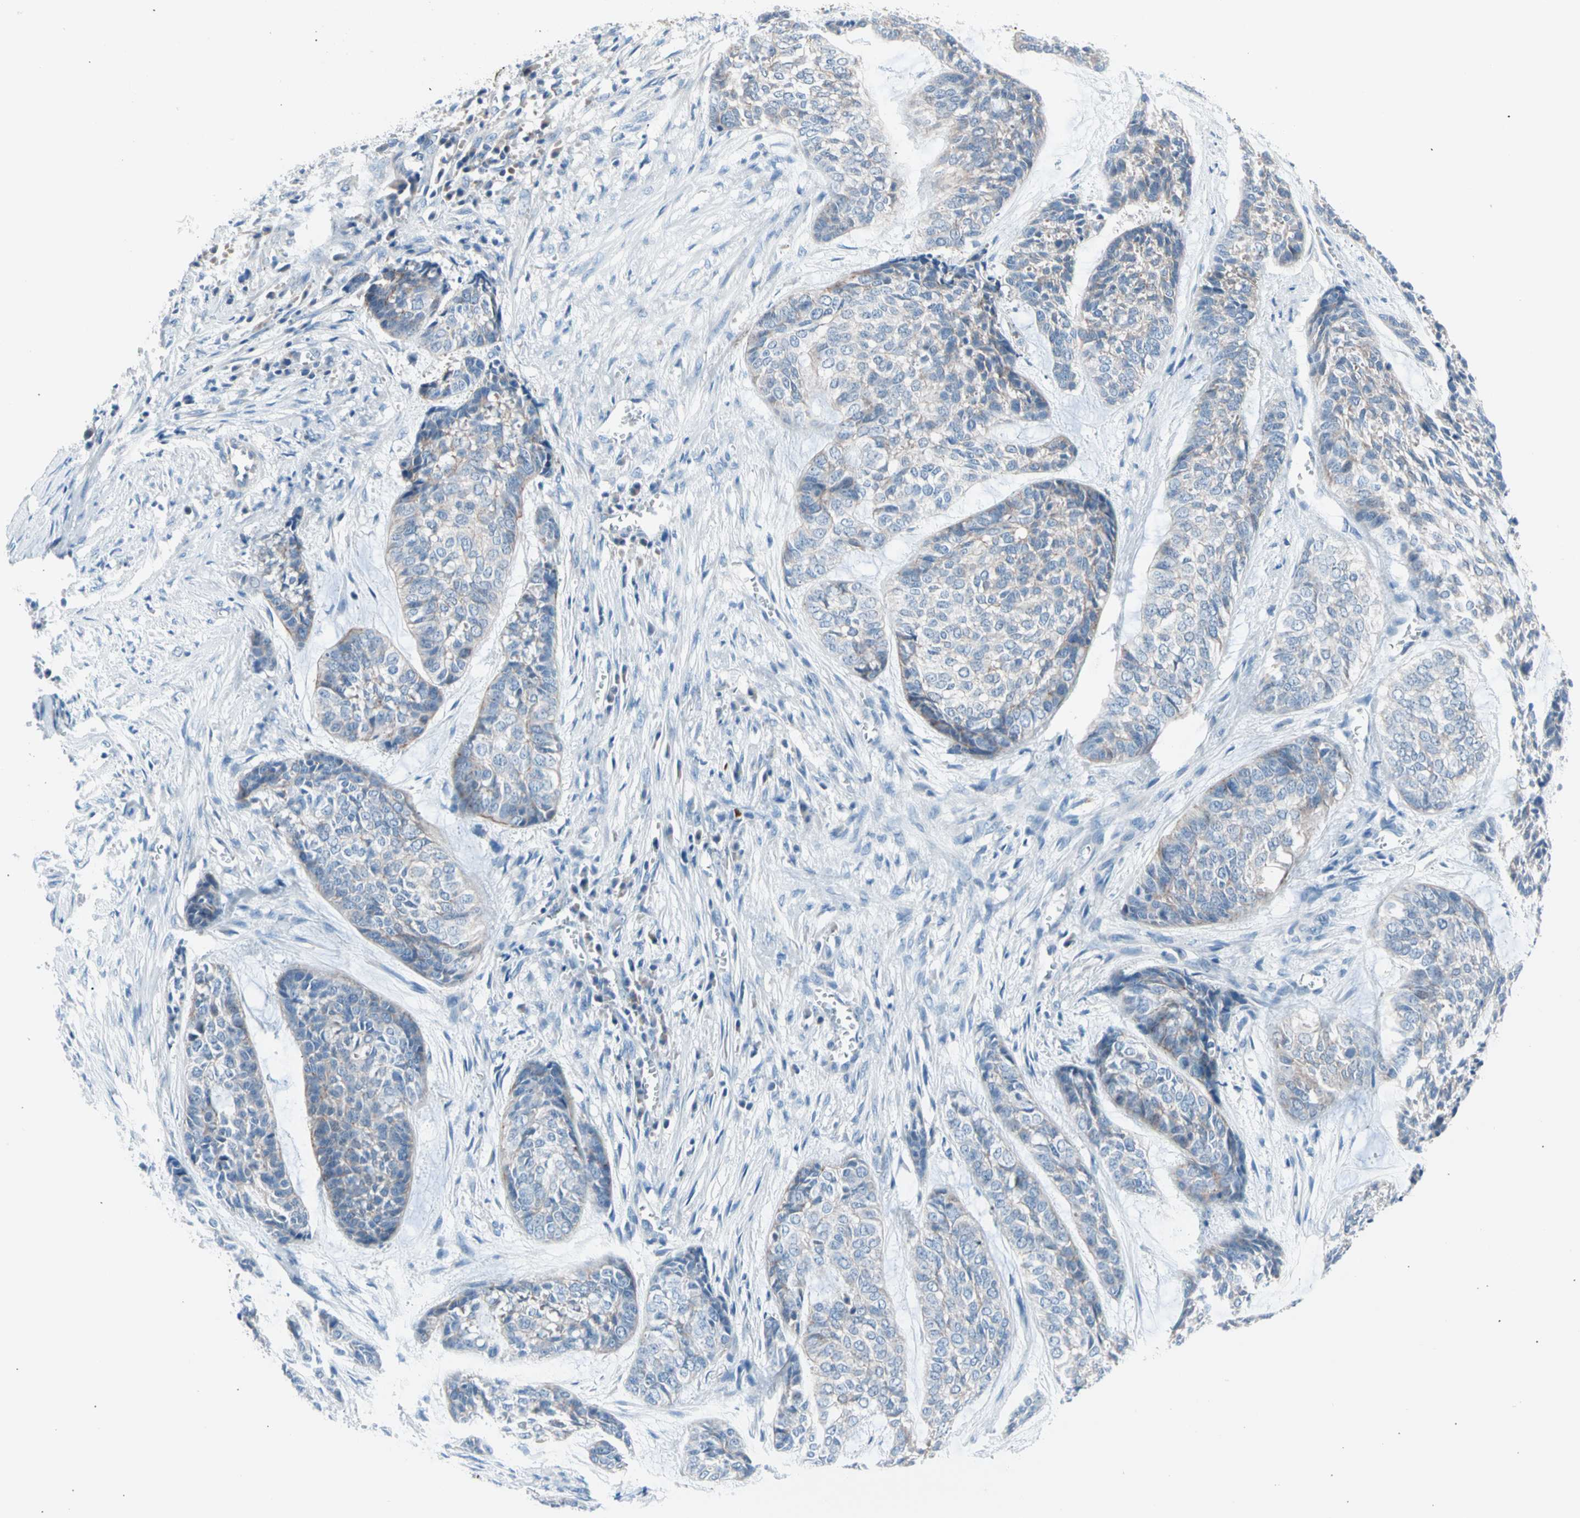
{"staining": {"intensity": "weak", "quantity": "<25%", "location": "cytoplasmic/membranous"}, "tissue": "skin cancer", "cell_type": "Tumor cells", "image_type": "cancer", "snomed": [{"axis": "morphology", "description": "Basal cell carcinoma"}, {"axis": "topography", "description": "Skin"}], "caption": "Tumor cells show no significant protein expression in skin cancer (basal cell carcinoma).", "gene": "CASQ1", "patient": {"sex": "female", "age": 64}}